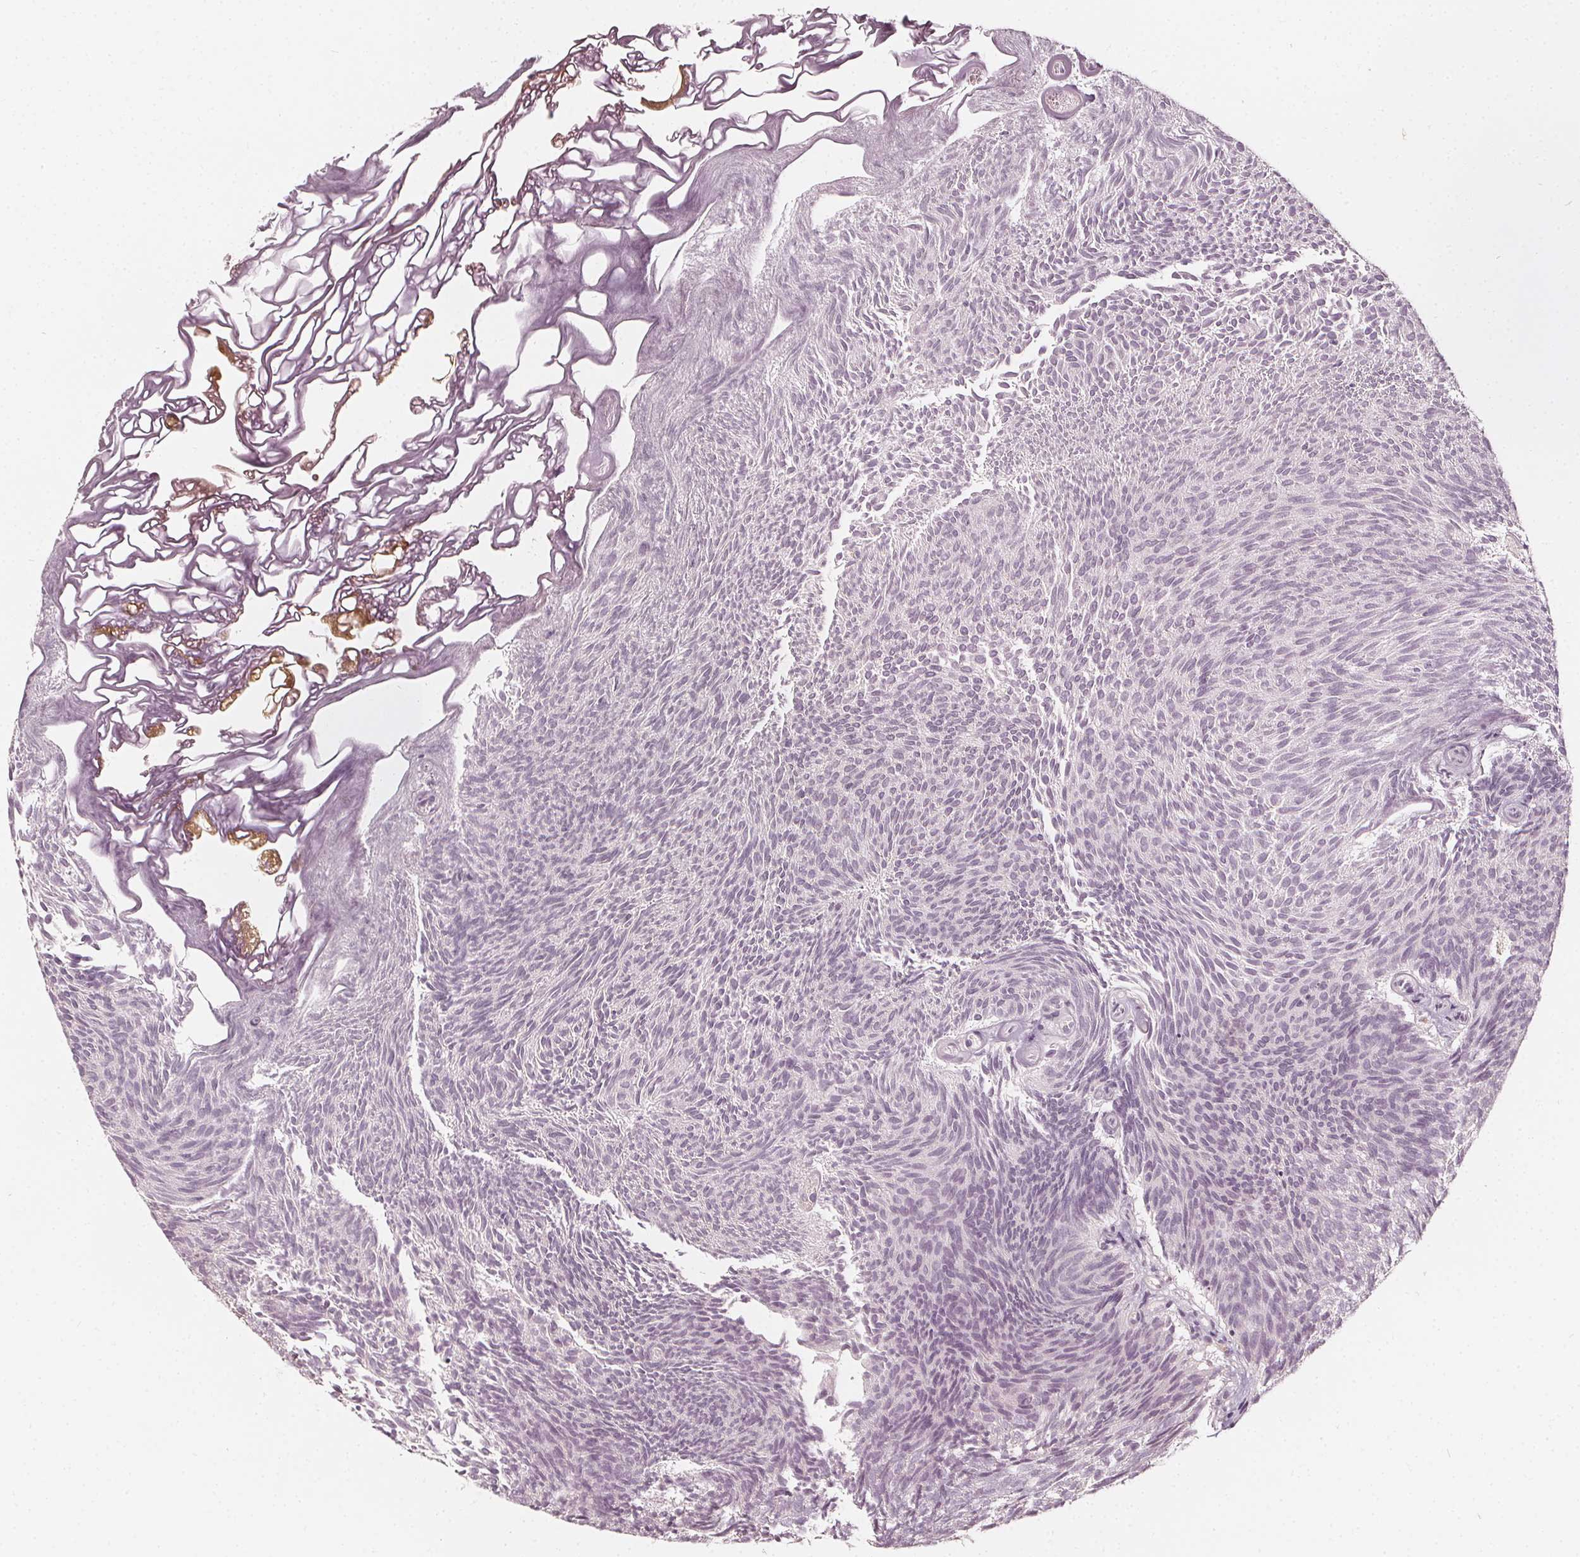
{"staining": {"intensity": "negative", "quantity": "none", "location": "none"}, "tissue": "urothelial cancer", "cell_type": "Tumor cells", "image_type": "cancer", "snomed": [{"axis": "morphology", "description": "Urothelial carcinoma, Low grade"}, {"axis": "topography", "description": "Urinary bladder"}], "caption": "This is an immunohistochemistry photomicrograph of low-grade urothelial carcinoma. There is no expression in tumor cells.", "gene": "NPC1L1", "patient": {"sex": "male", "age": 77}}